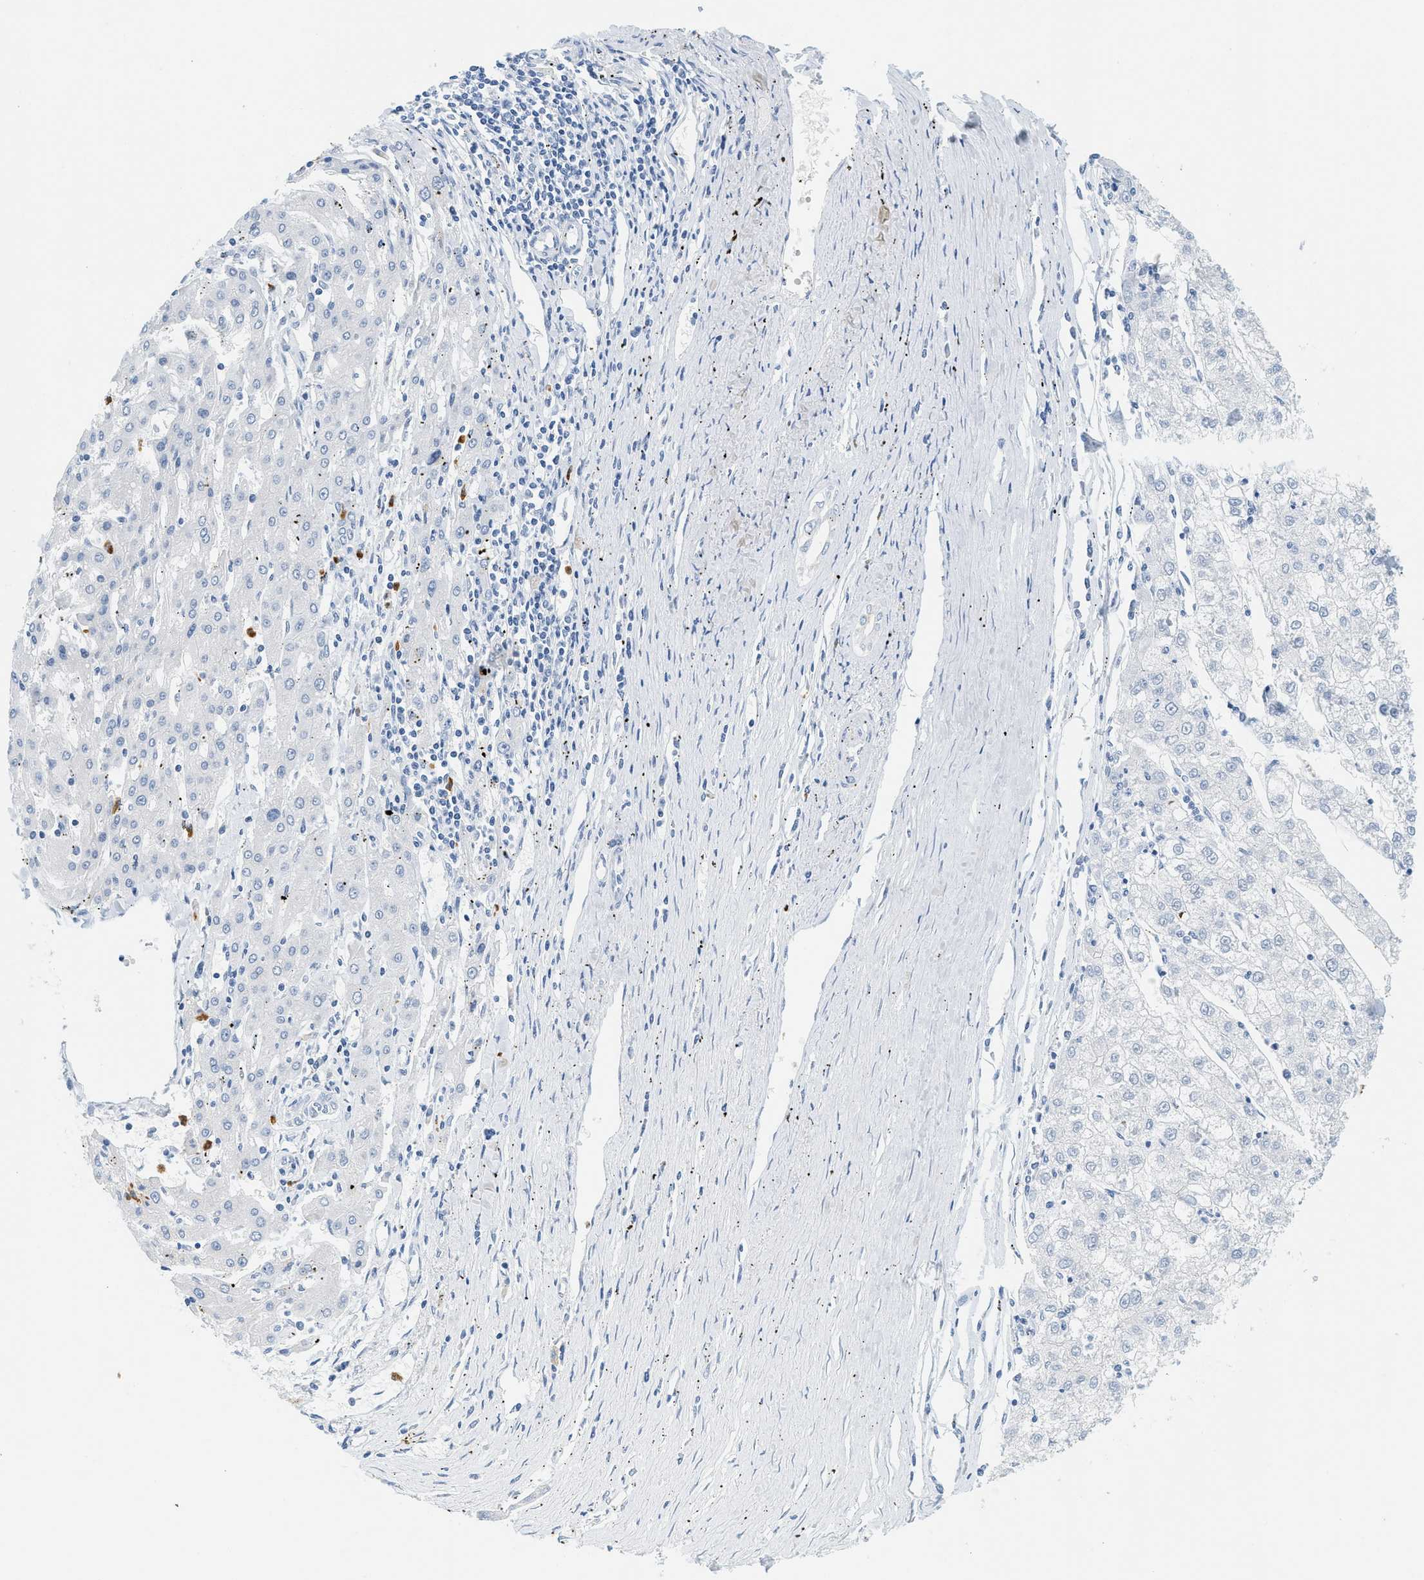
{"staining": {"intensity": "negative", "quantity": "none", "location": "none"}, "tissue": "liver cancer", "cell_type": "Tumor cells", "image_type": "cancer", "snomed": [{"axis": "morphology", "description": "Carcinoma, Hepatocellular, NOS"}, {"axis": "topography", "description": "Liver"}], "caption": "This micrograph is of liver hepatocellular carcinoma stained with IHC to label a protein in brown with the nuclei are counter-stained blue. There is no positivity in tumor cells. (DAB immunohistochemistry visualized using brightfield microscopy, high magnification).", "gene": "LCN2", "patient": {"sex": "male", "age": 72}}